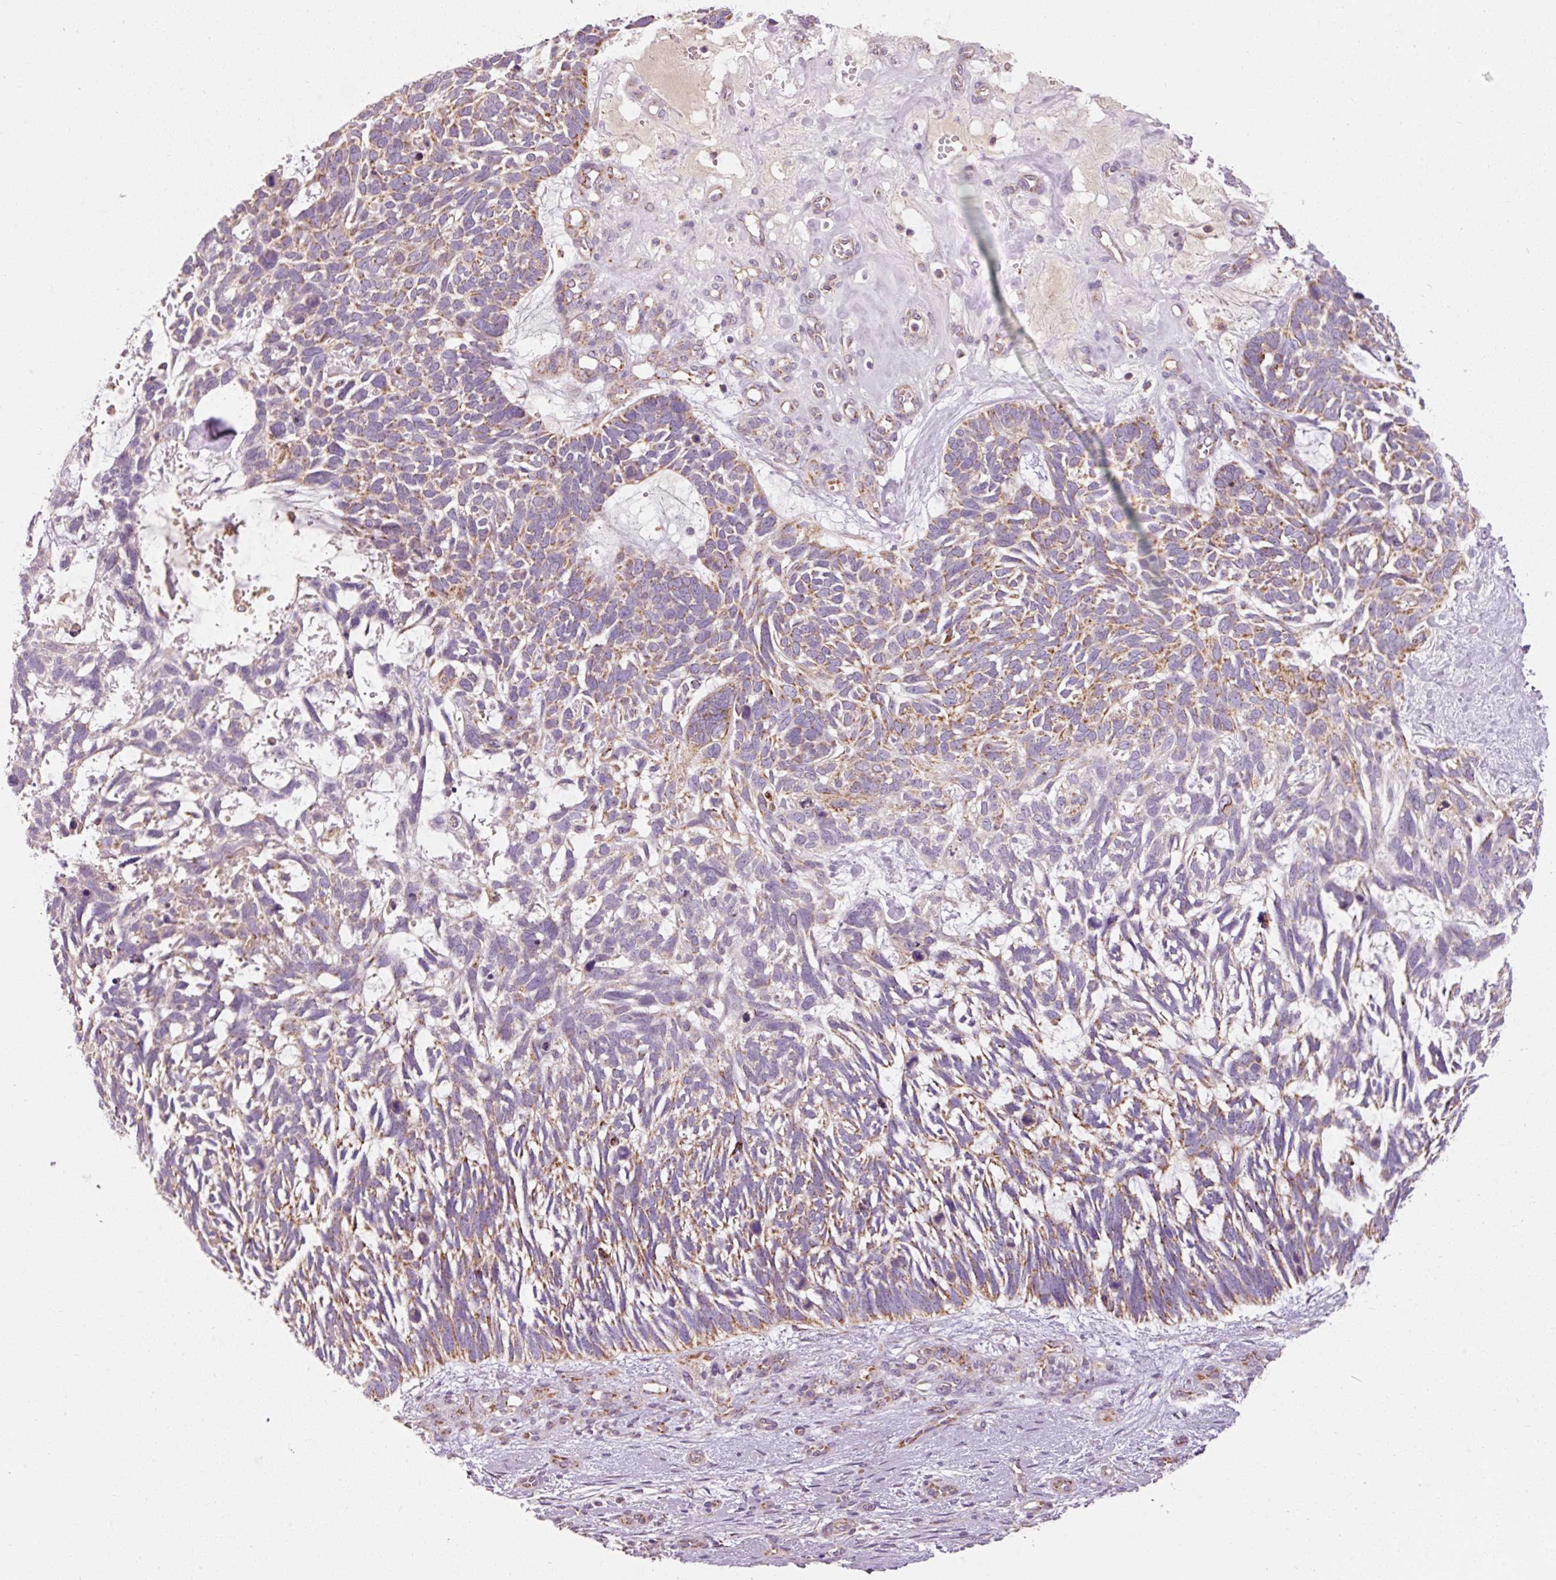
{"staining": {"intensity": "moderate", "quantity": "25%-75%", "location": "cytoplasmic/membranous"}, "tissue": "skin cancer", "cell_type": "Tumor cells", "image_type": "cancer", "snomed": [{"axis": "morphology", "description": "Basal cell carcinoma"}, {"axis": "topography", "description": "Skin"}], "caption": "Protein staining demonstrates moderate cytoplasmic/membranous positivity in about 25%-75% of tumor cells in skin cancer (basal cell carcinoma).", "gene": "NDUFB4", "patient": {"sex": "male", "age": 88}}